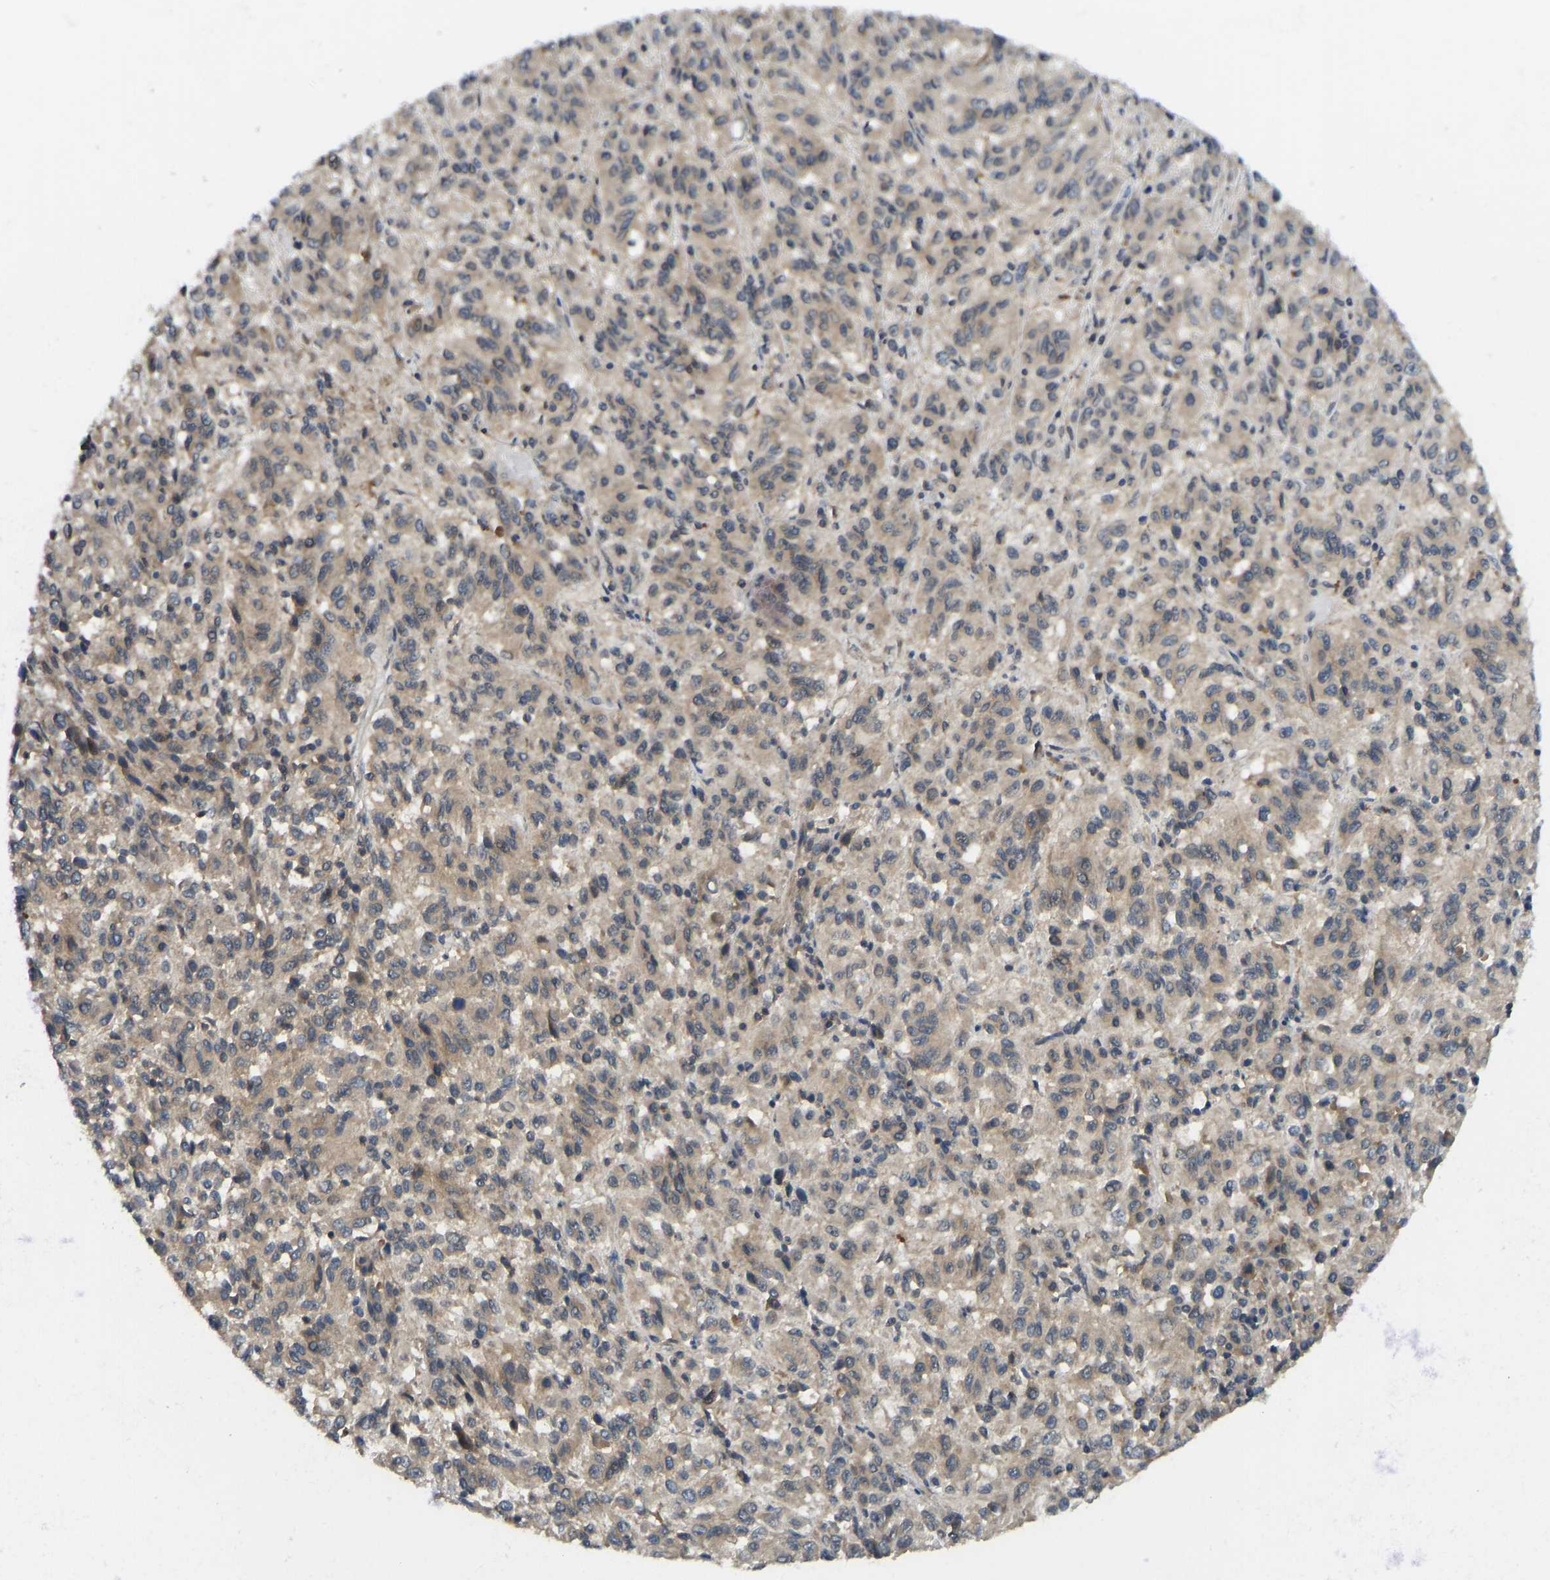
{"staining": {"intensity": "weak", "quantity": ">75%", "location": "cytoplasmic/membranous"}, "tissue": "melanoma", "cell_type": "Tumor cells", "image_type": "cancer", "snomed": [{"axis": "morphology", "description": "Malignant melanoma, Metastatic site"}, {"axis": "topography", "description": "Lung"}], "caption": "High-power microscopy captured an immunohistochemistry (IHC) photomicrograph of melanoma, revealing weak cytoplasmic/membranous staining in about >75% of tumor cells.", "gene": "NDRG3", "patient": {"sex": "male", "age": 64}}